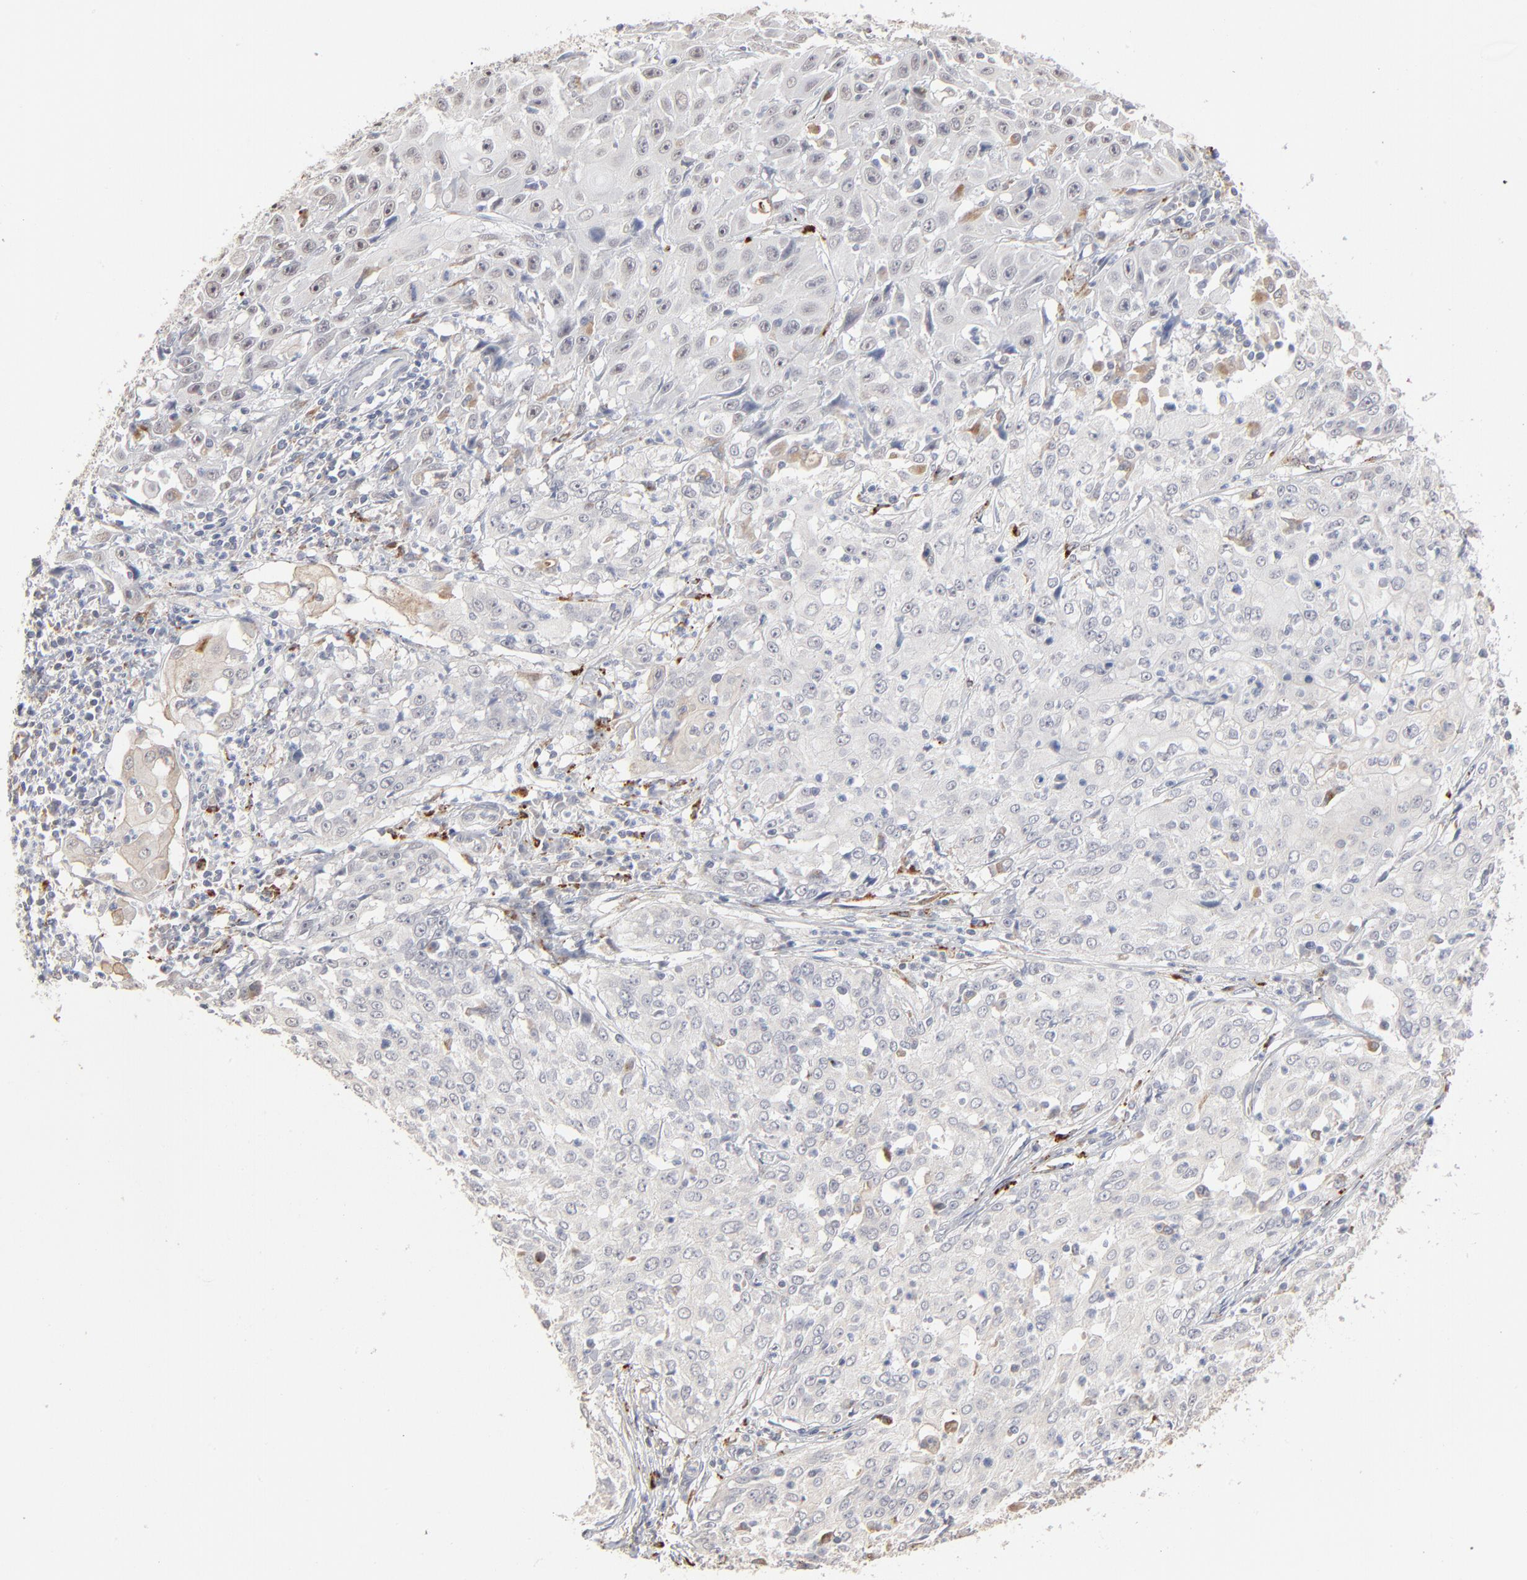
{"staining": {"intensity": "negative", "quantity": "none", "location": "none"}, "tissue": "cervical cancer", "cell_type": "Tumor cells", "image_type": "cancer", "snomed": [{"axis": "morphology", "description": "Squamous cell carcinoma, NOS"}, {"axis": "topography", "description": "Cervix"}], "caption": "Squamous cell carcinoma (cervical) was stained to show a protein in brown. There is no significant positivity in tumor cells.", "gene": "POMT2", "patient": {"sex": "female", "age": 39}}